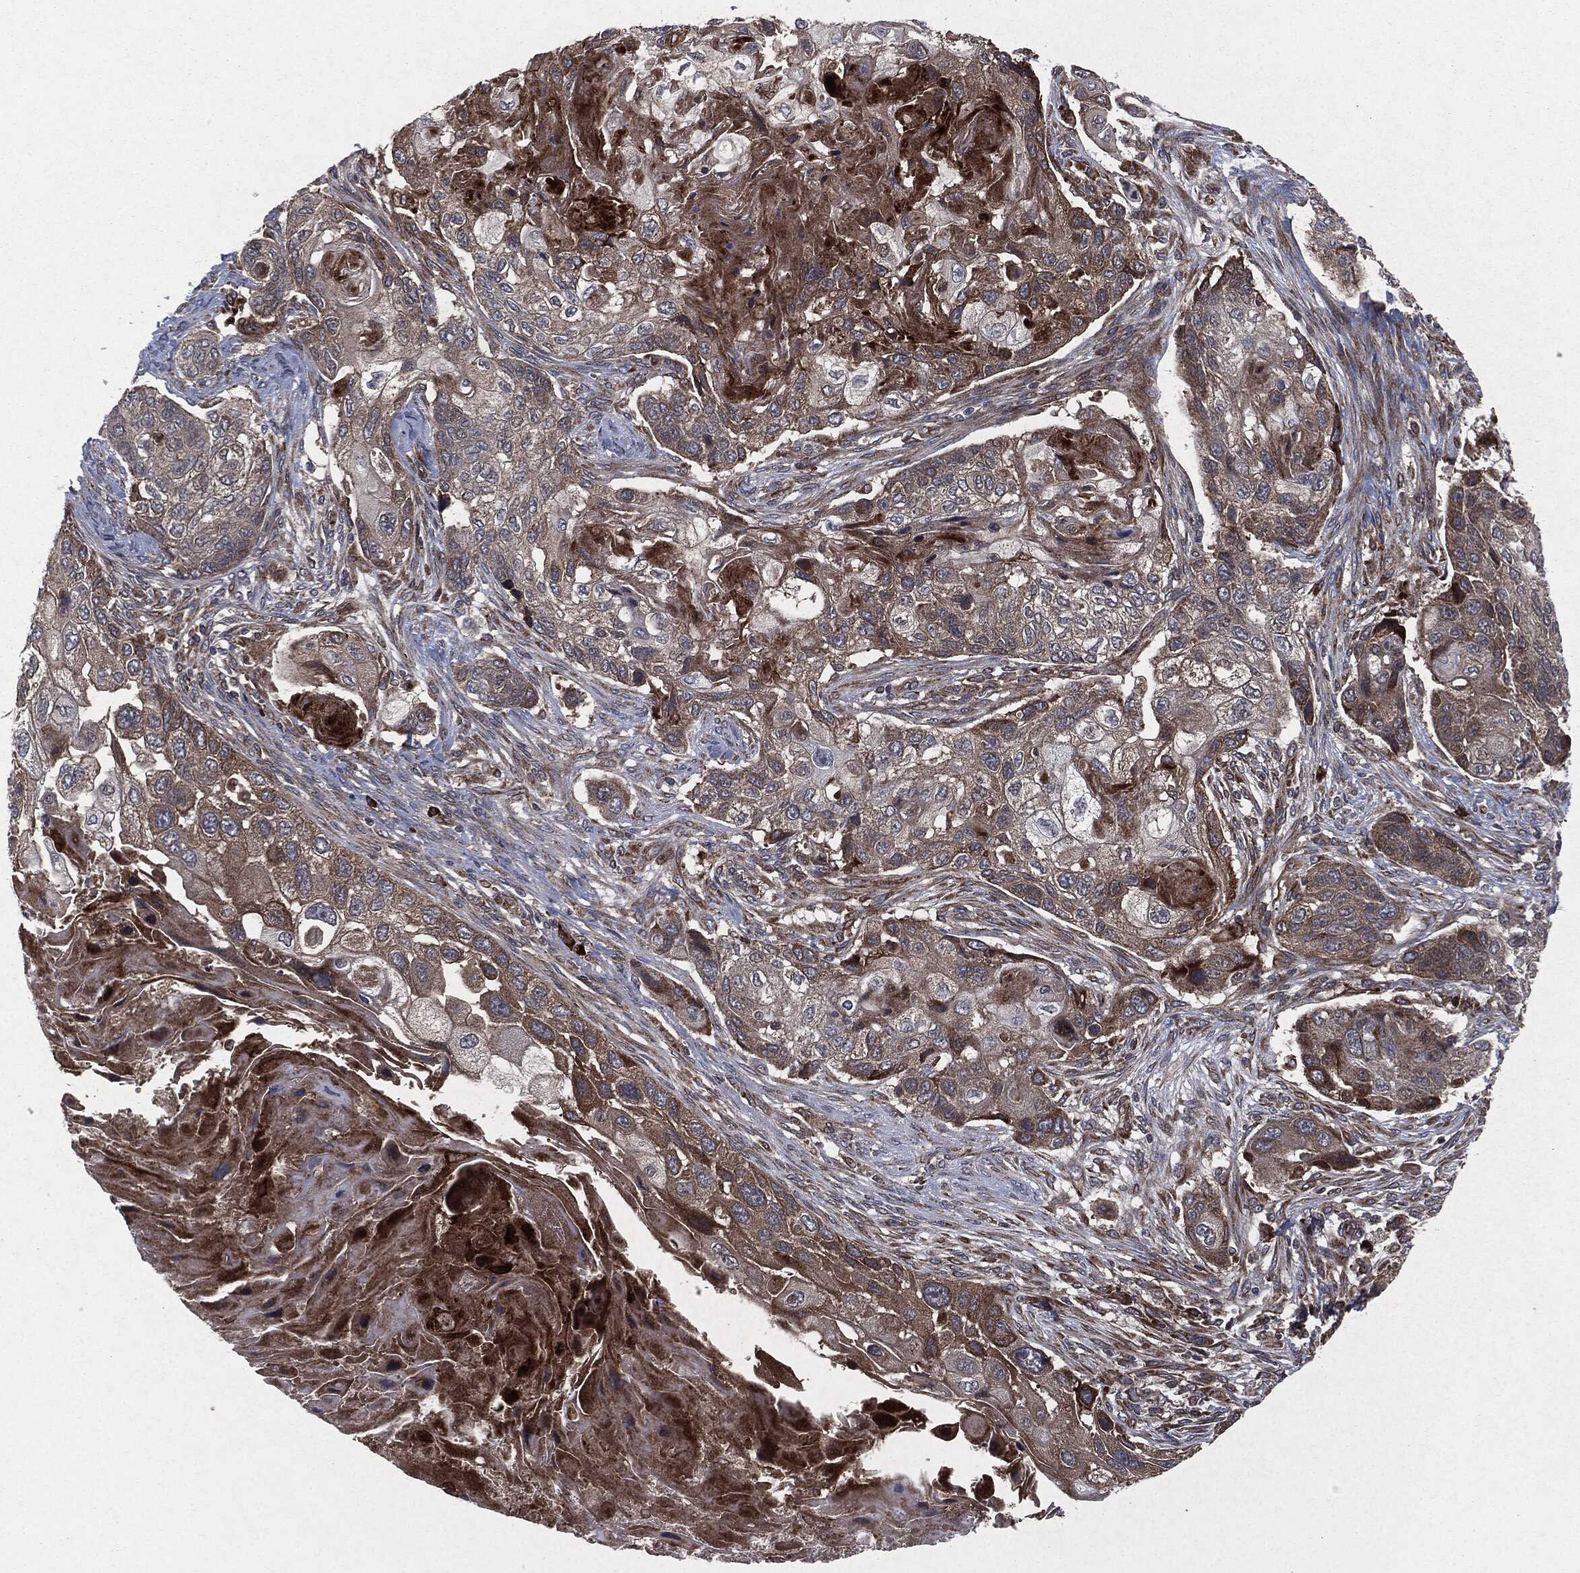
{"staining": {"intensity": "strong", "quantity": "<25%", "location": "cytoplasmic/membranous"}, "tissue": "lung cancer", "cell_type": "Tumor cells", "image_type": "cancer", "snomed": [{"axis": "morphology", "description": "Normal tissue, NOS"}, {"axis": "morphology", "description": "Squamous cell carcinoma, NOS"}, {"axis": "topography", "description": "Bronchus"}, {"axis": "topography", "description": "Lung"}], "caption": "Immunohistochemistry (IHC) (DAB) staining of squamous cell carcinoma (lung) shows strong cytoplasmic/membranous protein expression in about <25% of tumor cells.", "gene": "RAF1", "patient": {"sex": "male", "age": 69}}